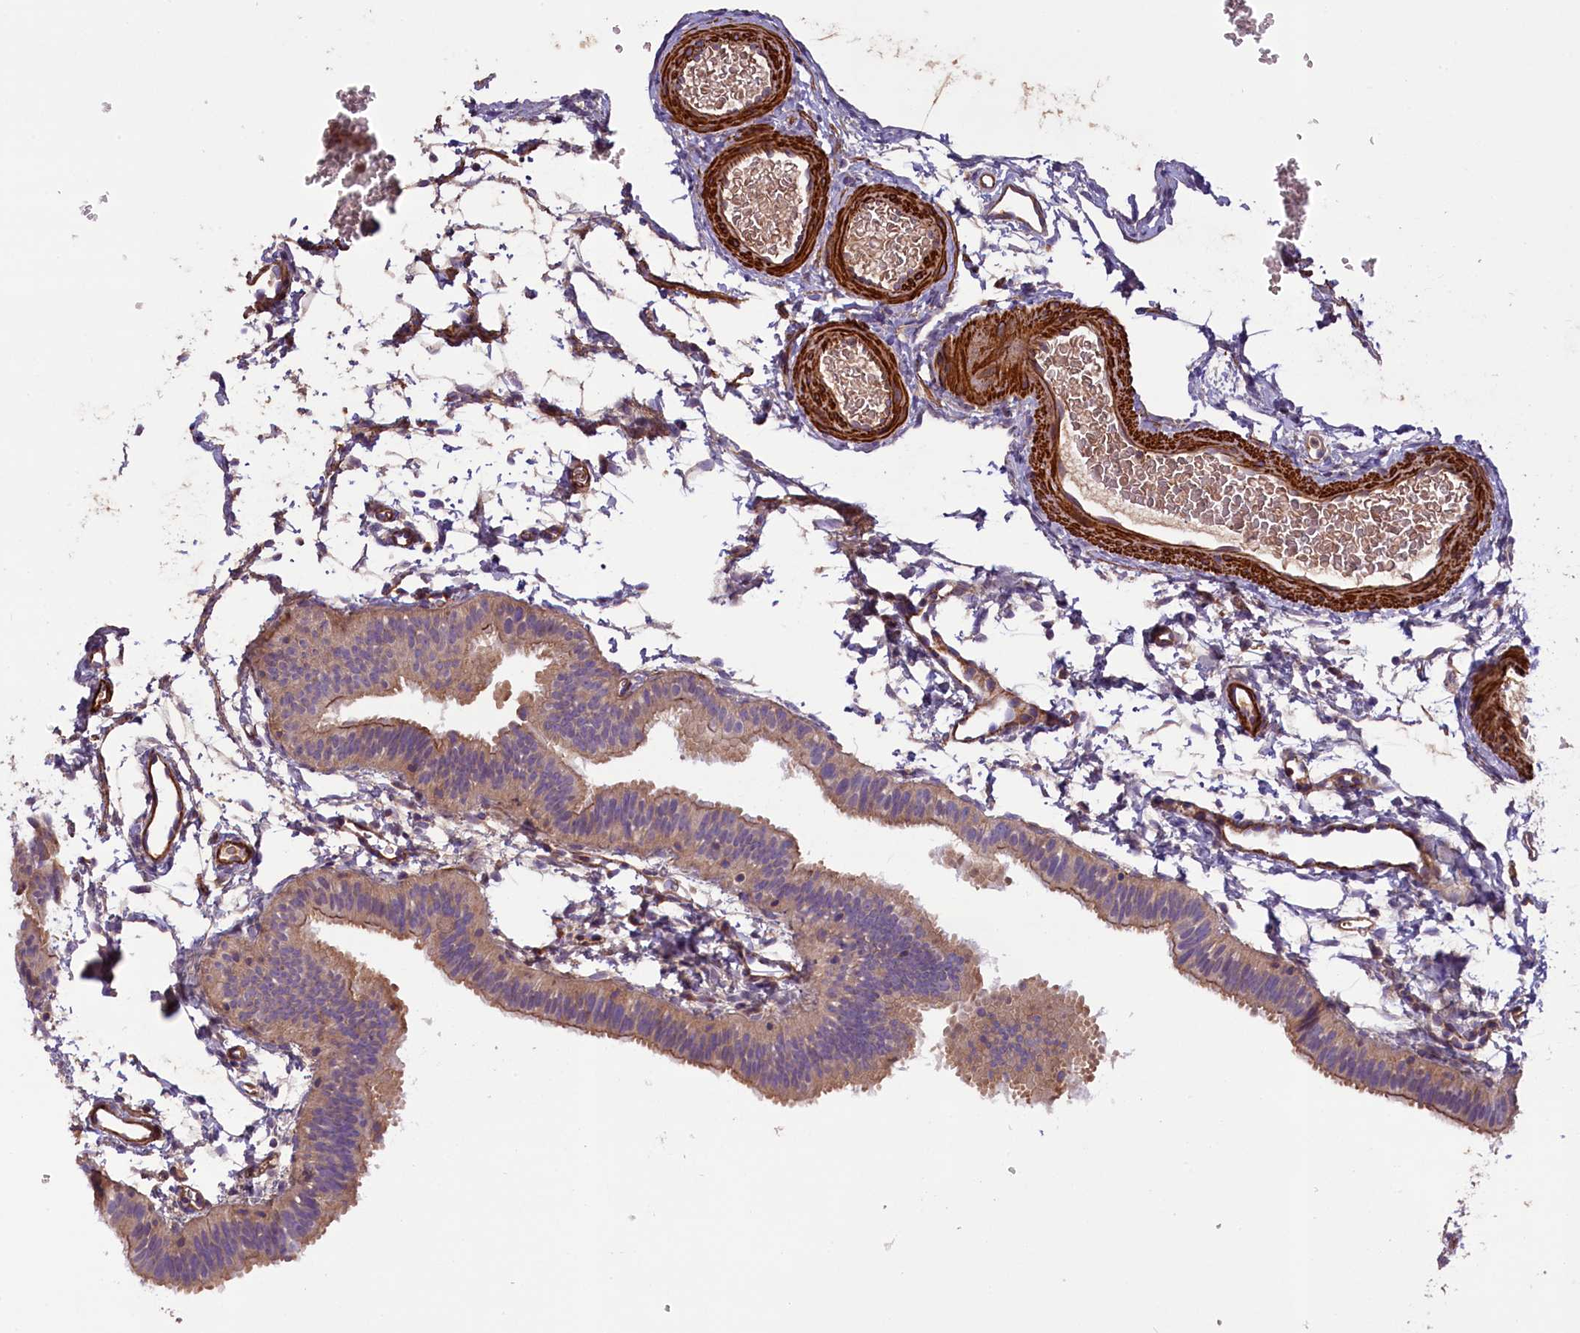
{"staining": {"intensity": "weak", "quantity": ">75%", "location": "cytoplasmic/membranous"}, "tissue": "fallopian tube", "cell_type": "Glandular cells", "image_type": "normal", "snomed": [{"axis": "morphology", "description": "Normal tissue, NOS"}, {"axis": "topography", "description": "Fallopian tube"}], "caption": "DAB immunohistochemical staining of unremarkable human fallopian tube displays weak cytoplasmic/membranous protein expression in approximately >75% of glandular cells. (brown staining indicates protein expression, while blue staining denotes nuclei).", "gene": "FUZ", "patient": {"sex": "female", "age": 35}}